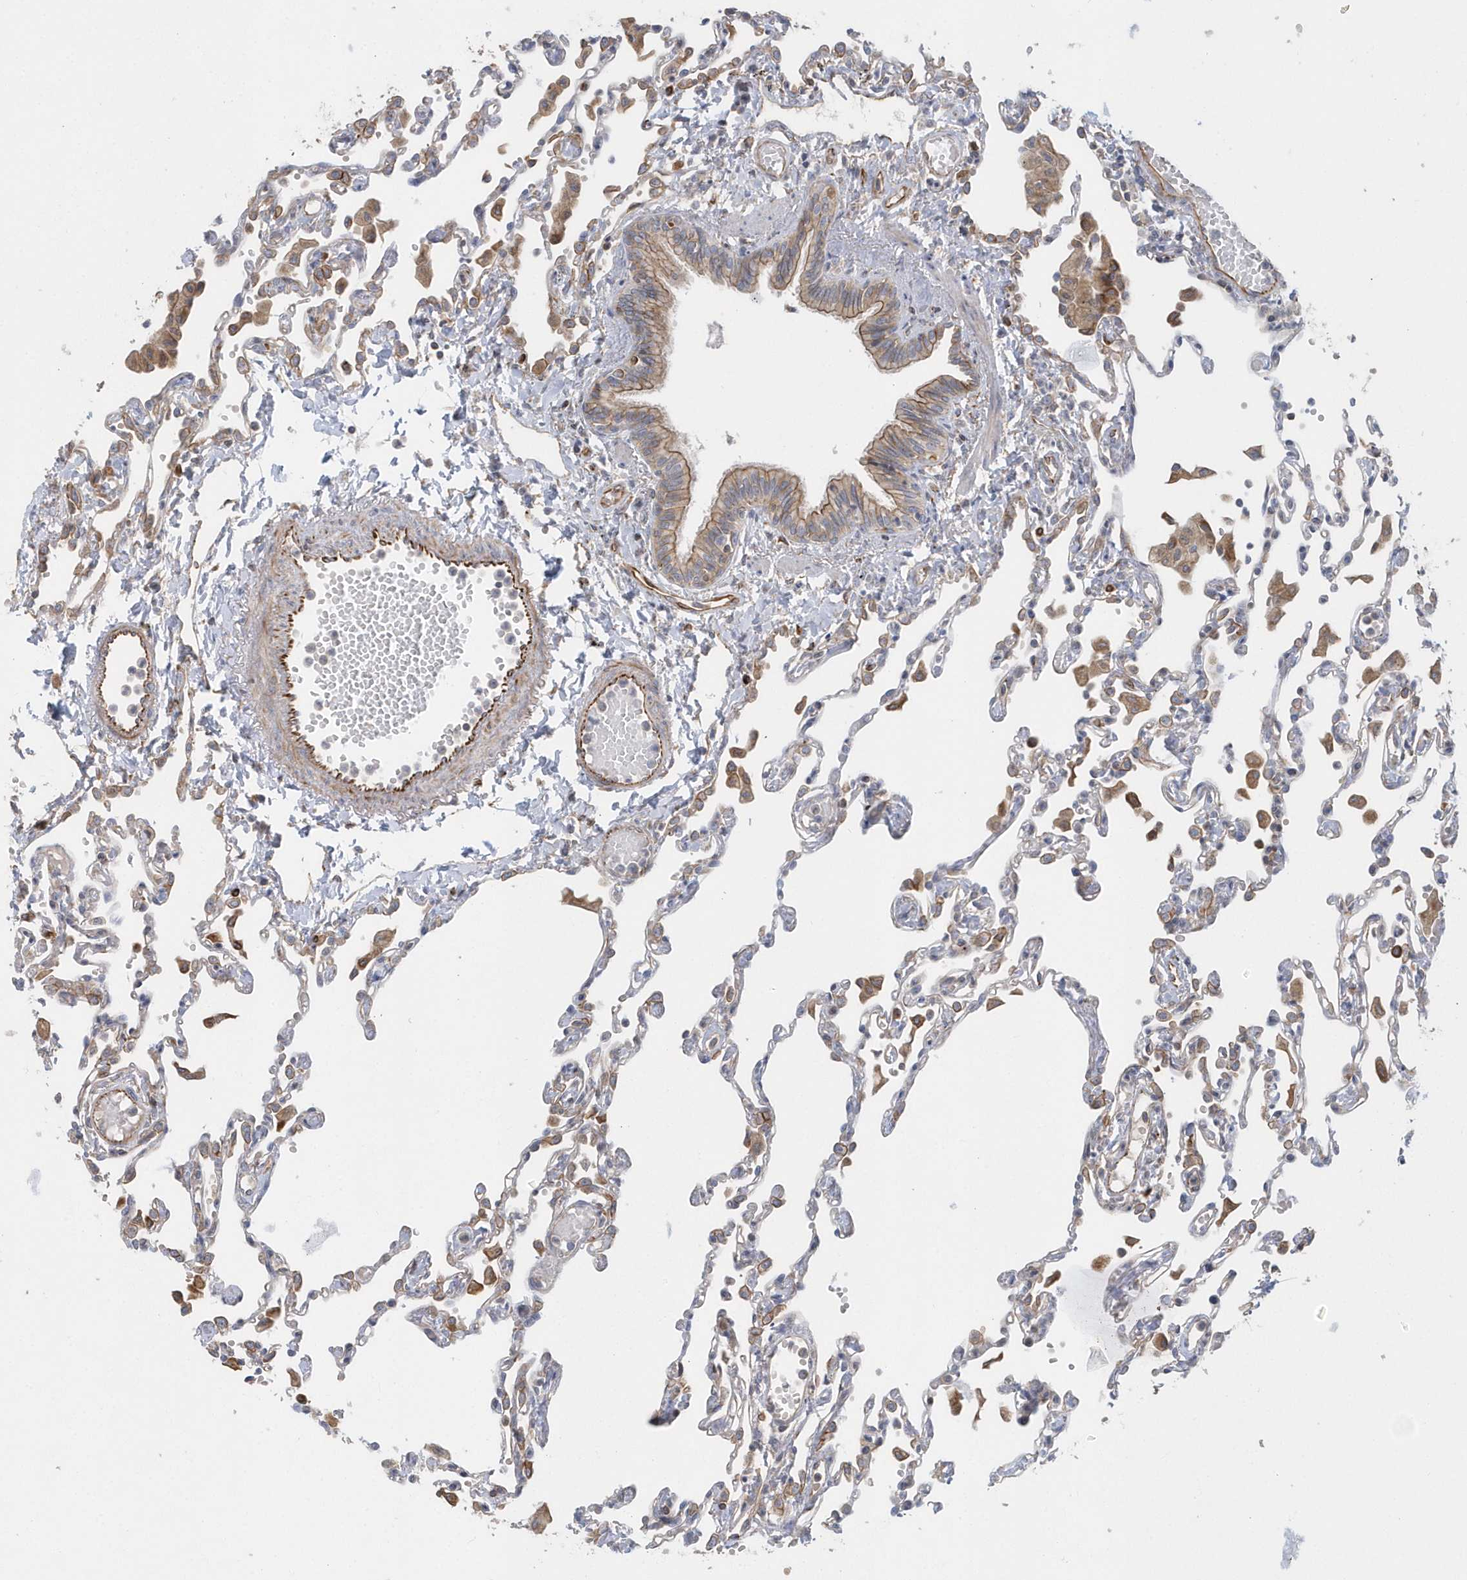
{"staining": {"intensity": "moderate", "quantity": "<25%", "location": "cytoplasmic/membranous"}, "tissue": "lung", "cell_type": "Alveolar cells", "image_type": "normal", "snomed": [{"axis": "morphology", "description": "Normal tissue, NOS"}, {"axis": "topography", "description": "Bronchus"}, {"axis": "topography", "description": "Lung"}], "caption": "Alveolar cells reveal moderate cytoplasmic/membranous expression in approximately <25% of cells in unremarkable lung. The staining was performed using DAB (3,3'-diaminobenzidine), with brown indicating positive protein expression. Nuclei are stained blue with hematoxylin.", "gene": "RAB17", "patient": {"sex": "female", "age": 49}}